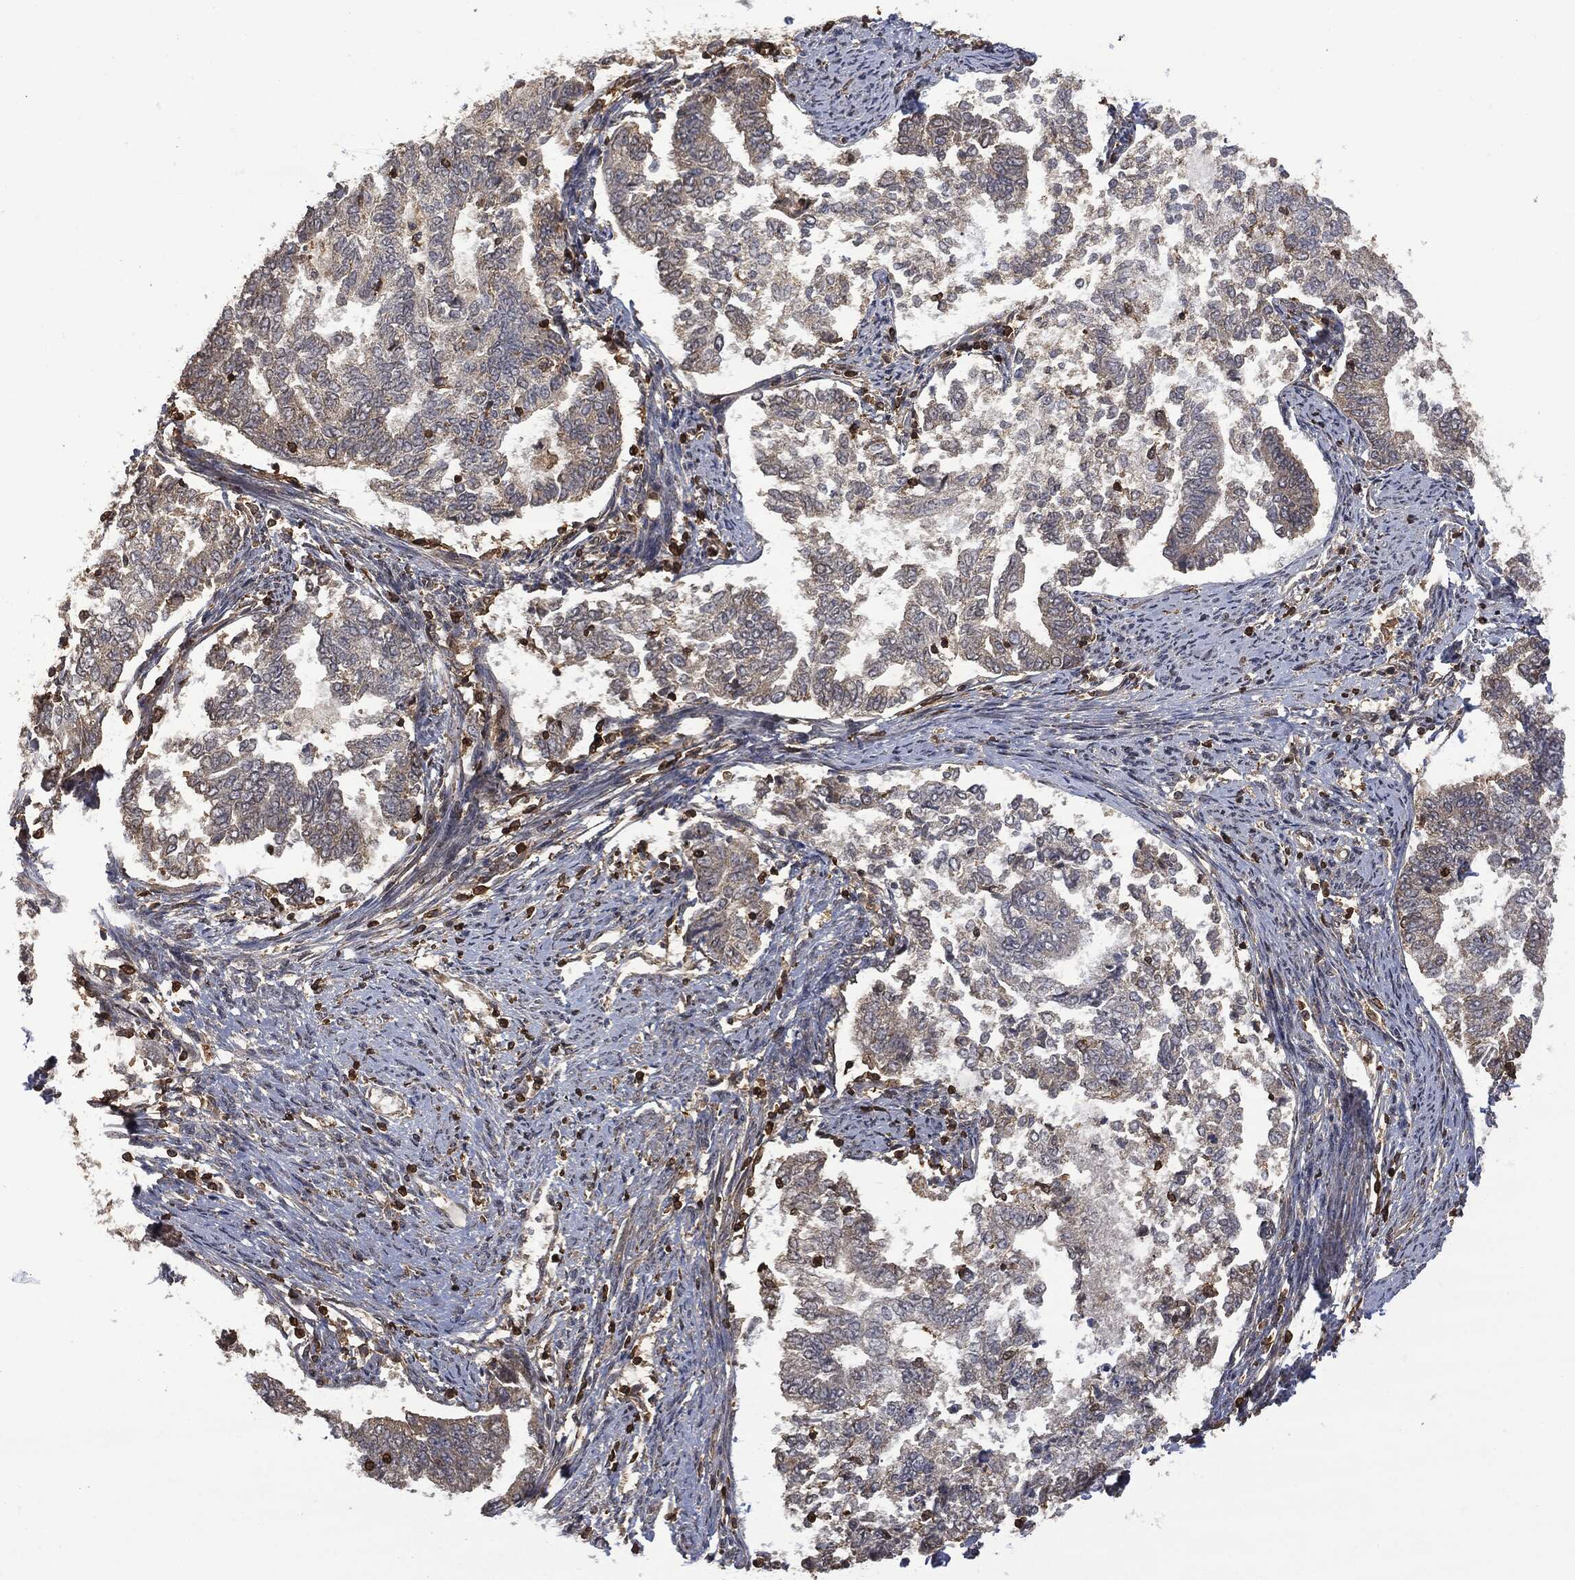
{"staining": {"intensity": "weak", "quantity": "<25%", "location": "cytoplasmic/membranous"}, "tissue": "endometrial cancer", "cell_type": "Tumor cells", "image_type": "cancer", "snomed": [{"axis": "morphology", "description": "Adenocarcinoma, NOS"}, {"axis": "topography", "description": "Endometrium"}], "caption": "There is no significant expression in tumor cells of endometrial cancer (adenocarcinoma).", "gene": "PSMB10", "patient": {"sex": "female", "age": 65}}